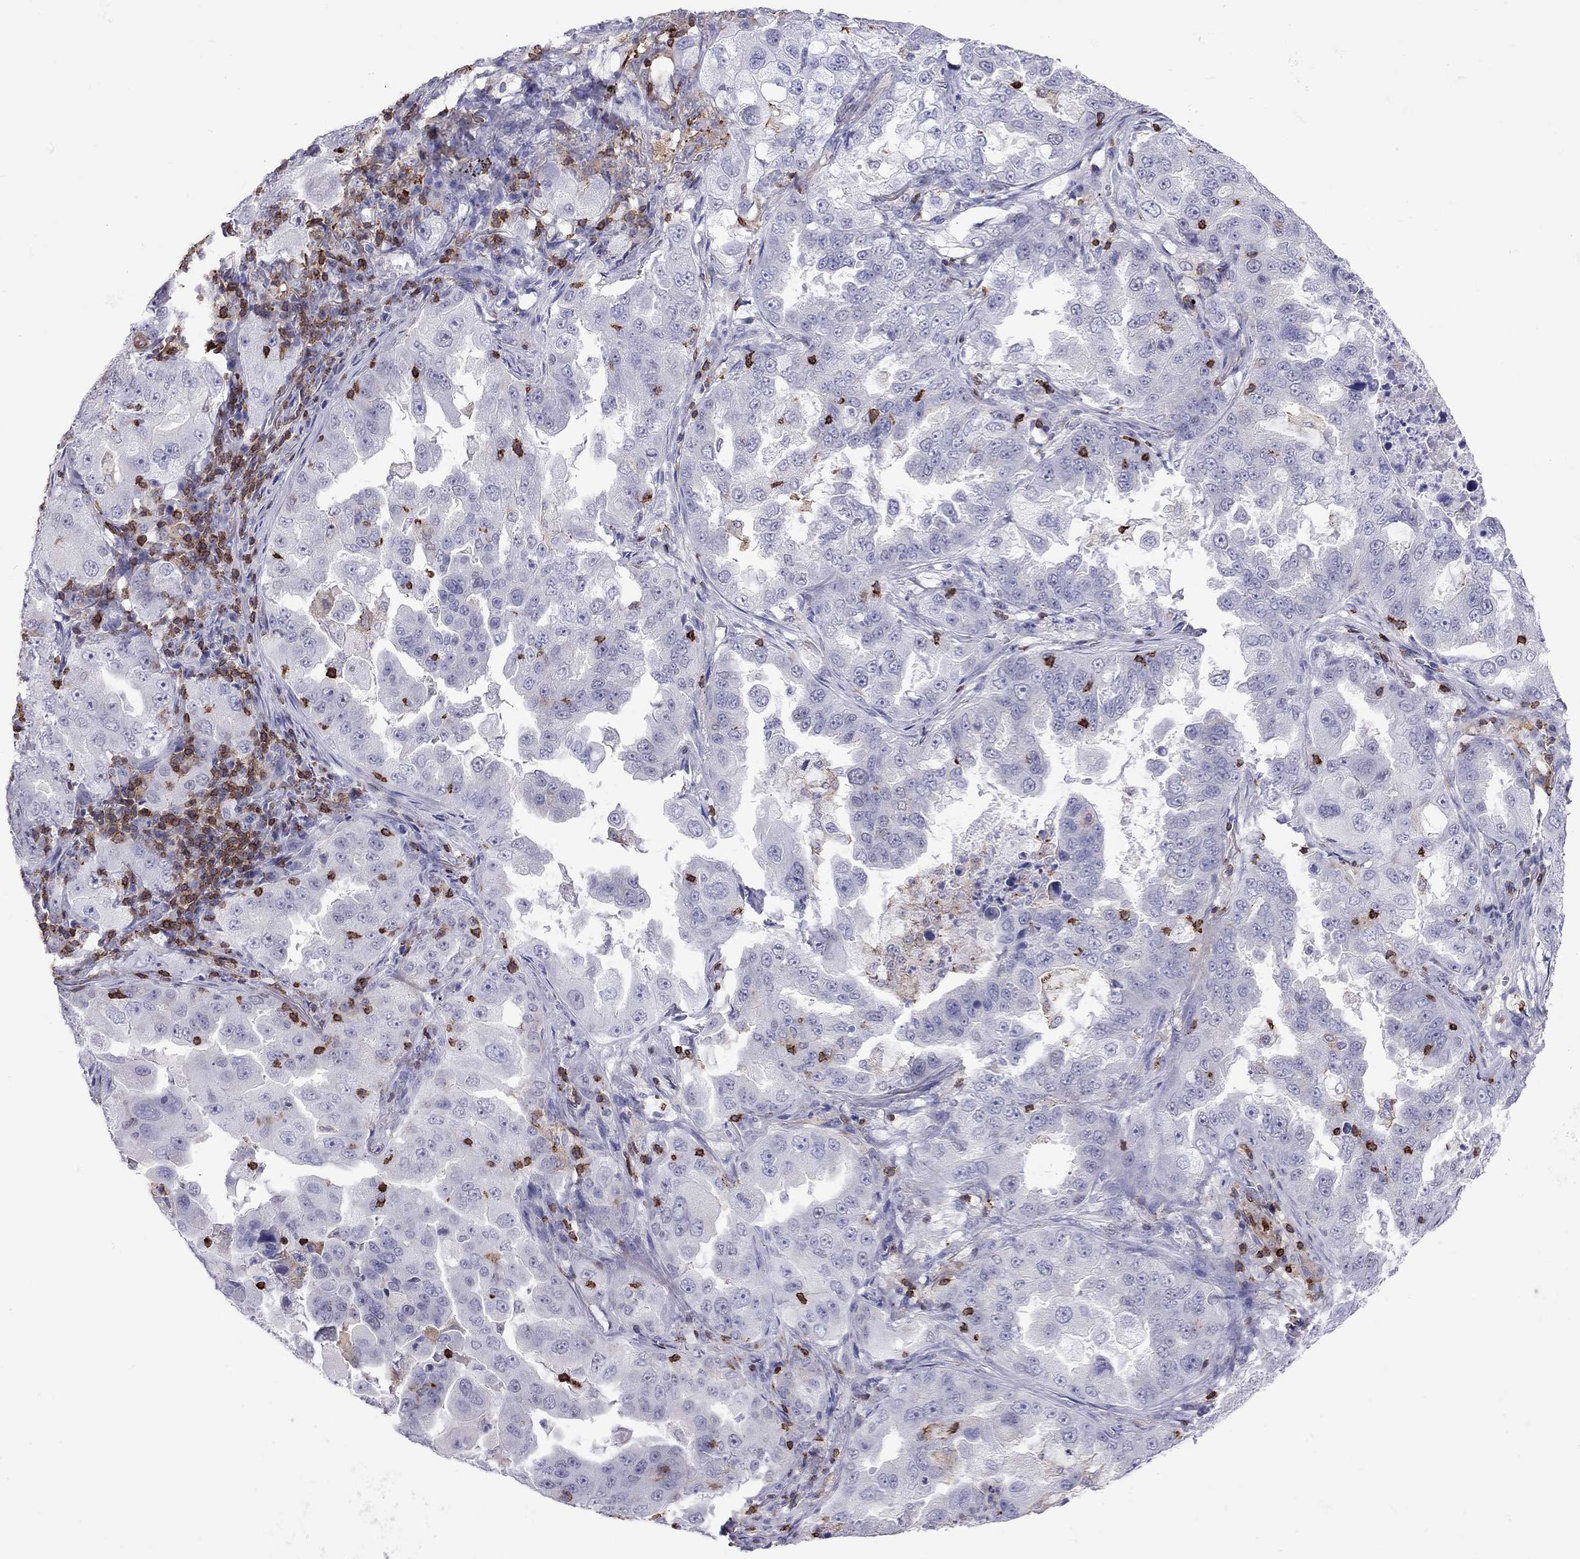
{"staining": {"intensity": "negative", "quantity": "none", "location": "none"}, "tissue": "lung cancer", "cell_type": "Tumor cells", "image_type": "cancer", "snomed": [{"axis": "morphology", "description": "Adenocarcinoma, NOS"}, {"axis": "topography", "description": "Lung"}], "caption": "The image displays no significant positivity in tumor cells of lung adenocarcinoma.", "gene": "MND1", "patient": {"sex": "female", "age": 61}}